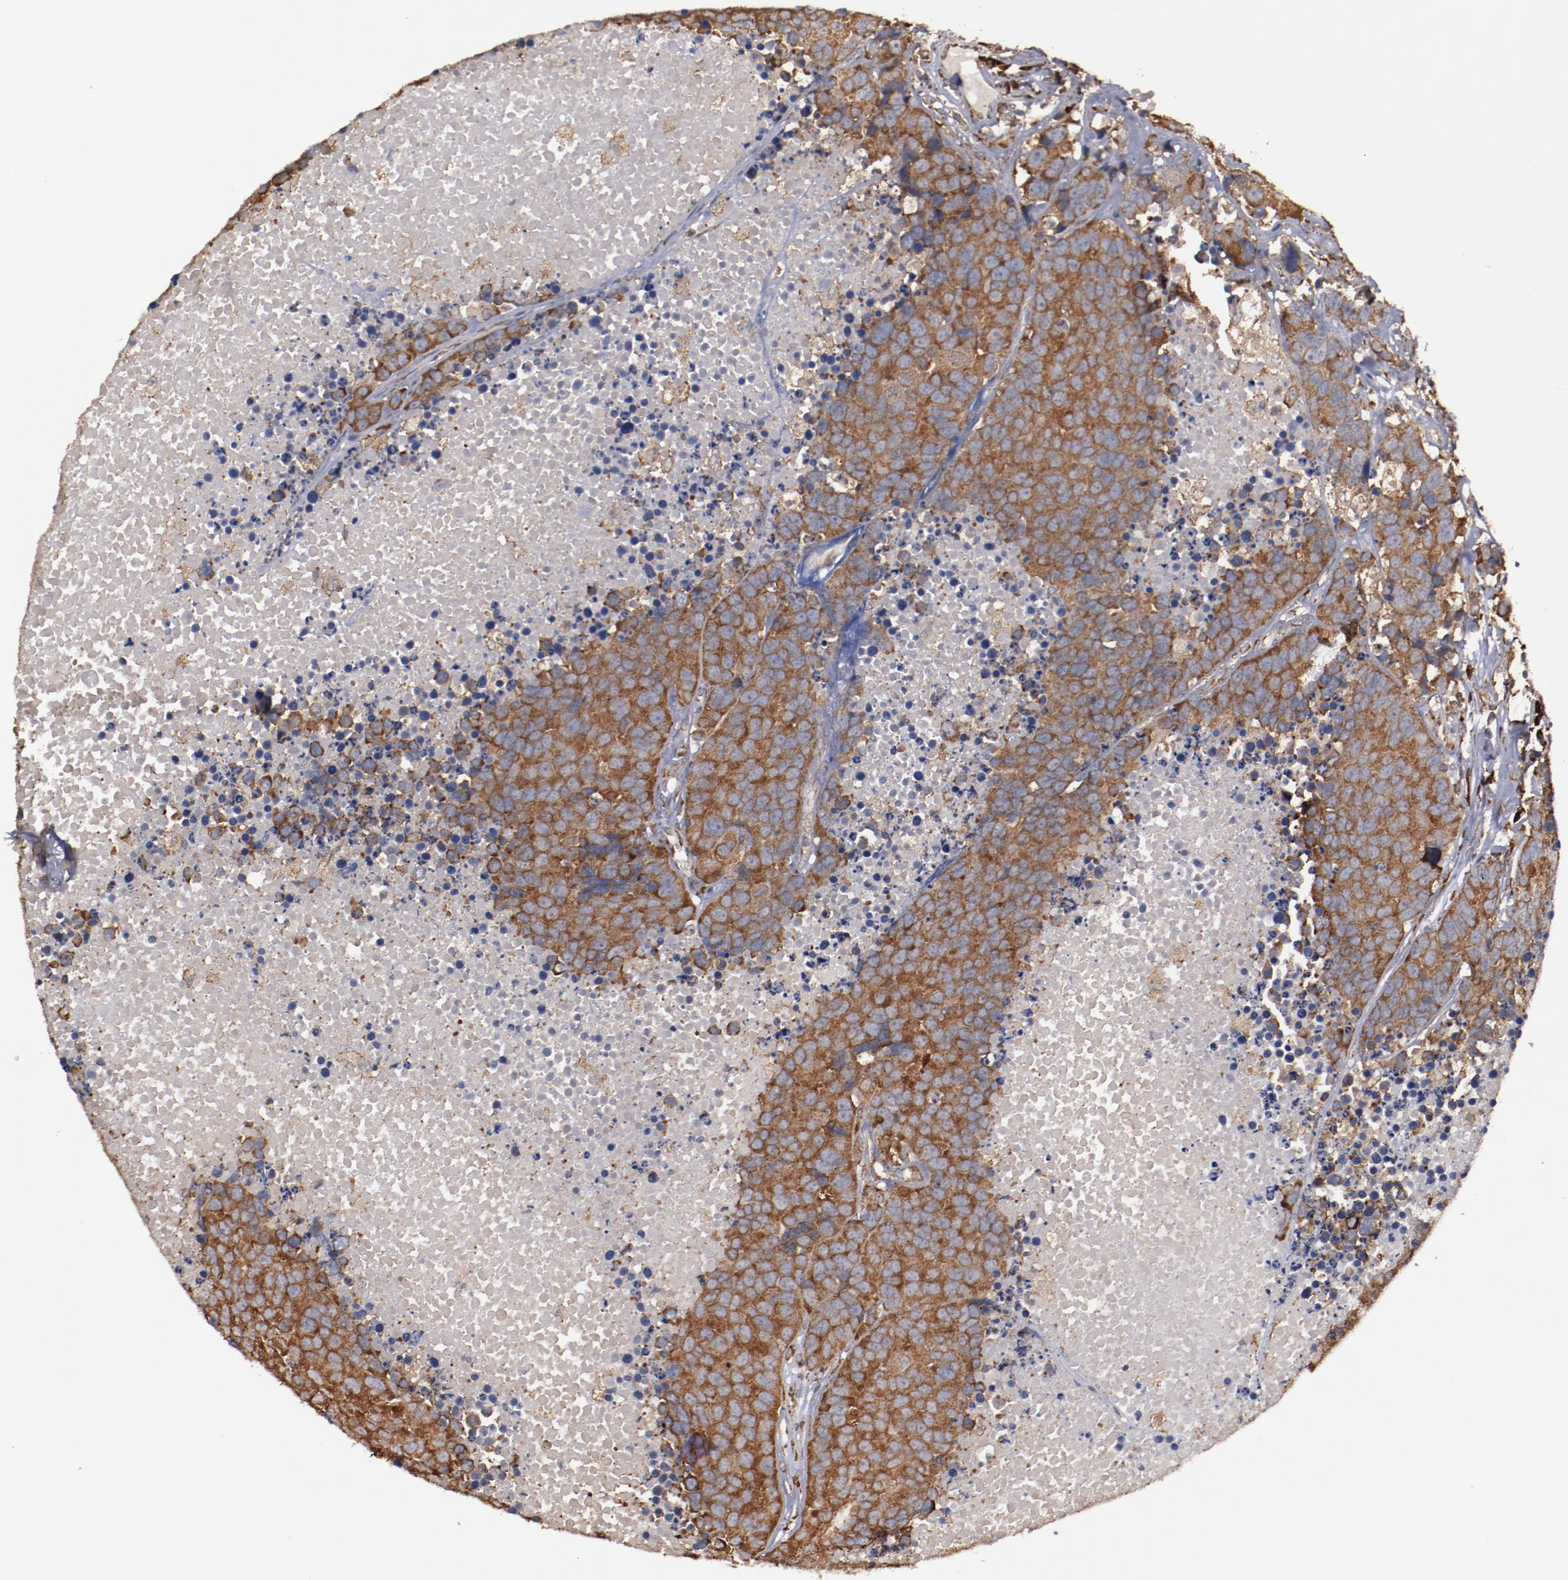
{"staining": {"intensity": "strong", "quantity": ">75%", "location": "cytoplasmic/membranous"}, "tissue": "carcinoid", "cell_type": "Tumor cells", "image_type": "cancer", "snomed": [{"axis": "morphology", "description": "Carcinoid, malignant, NOS"}, {"axis": "topography", "description": "Lung"}], "caption": "IHC of carcinoid (malignant) demonstrates high levels of strong cytoplasmic/membranous staining in about >75% of tumor cells.", "gene": "RPS4Y1", "patient": {"sex": "male", "age": 60}}